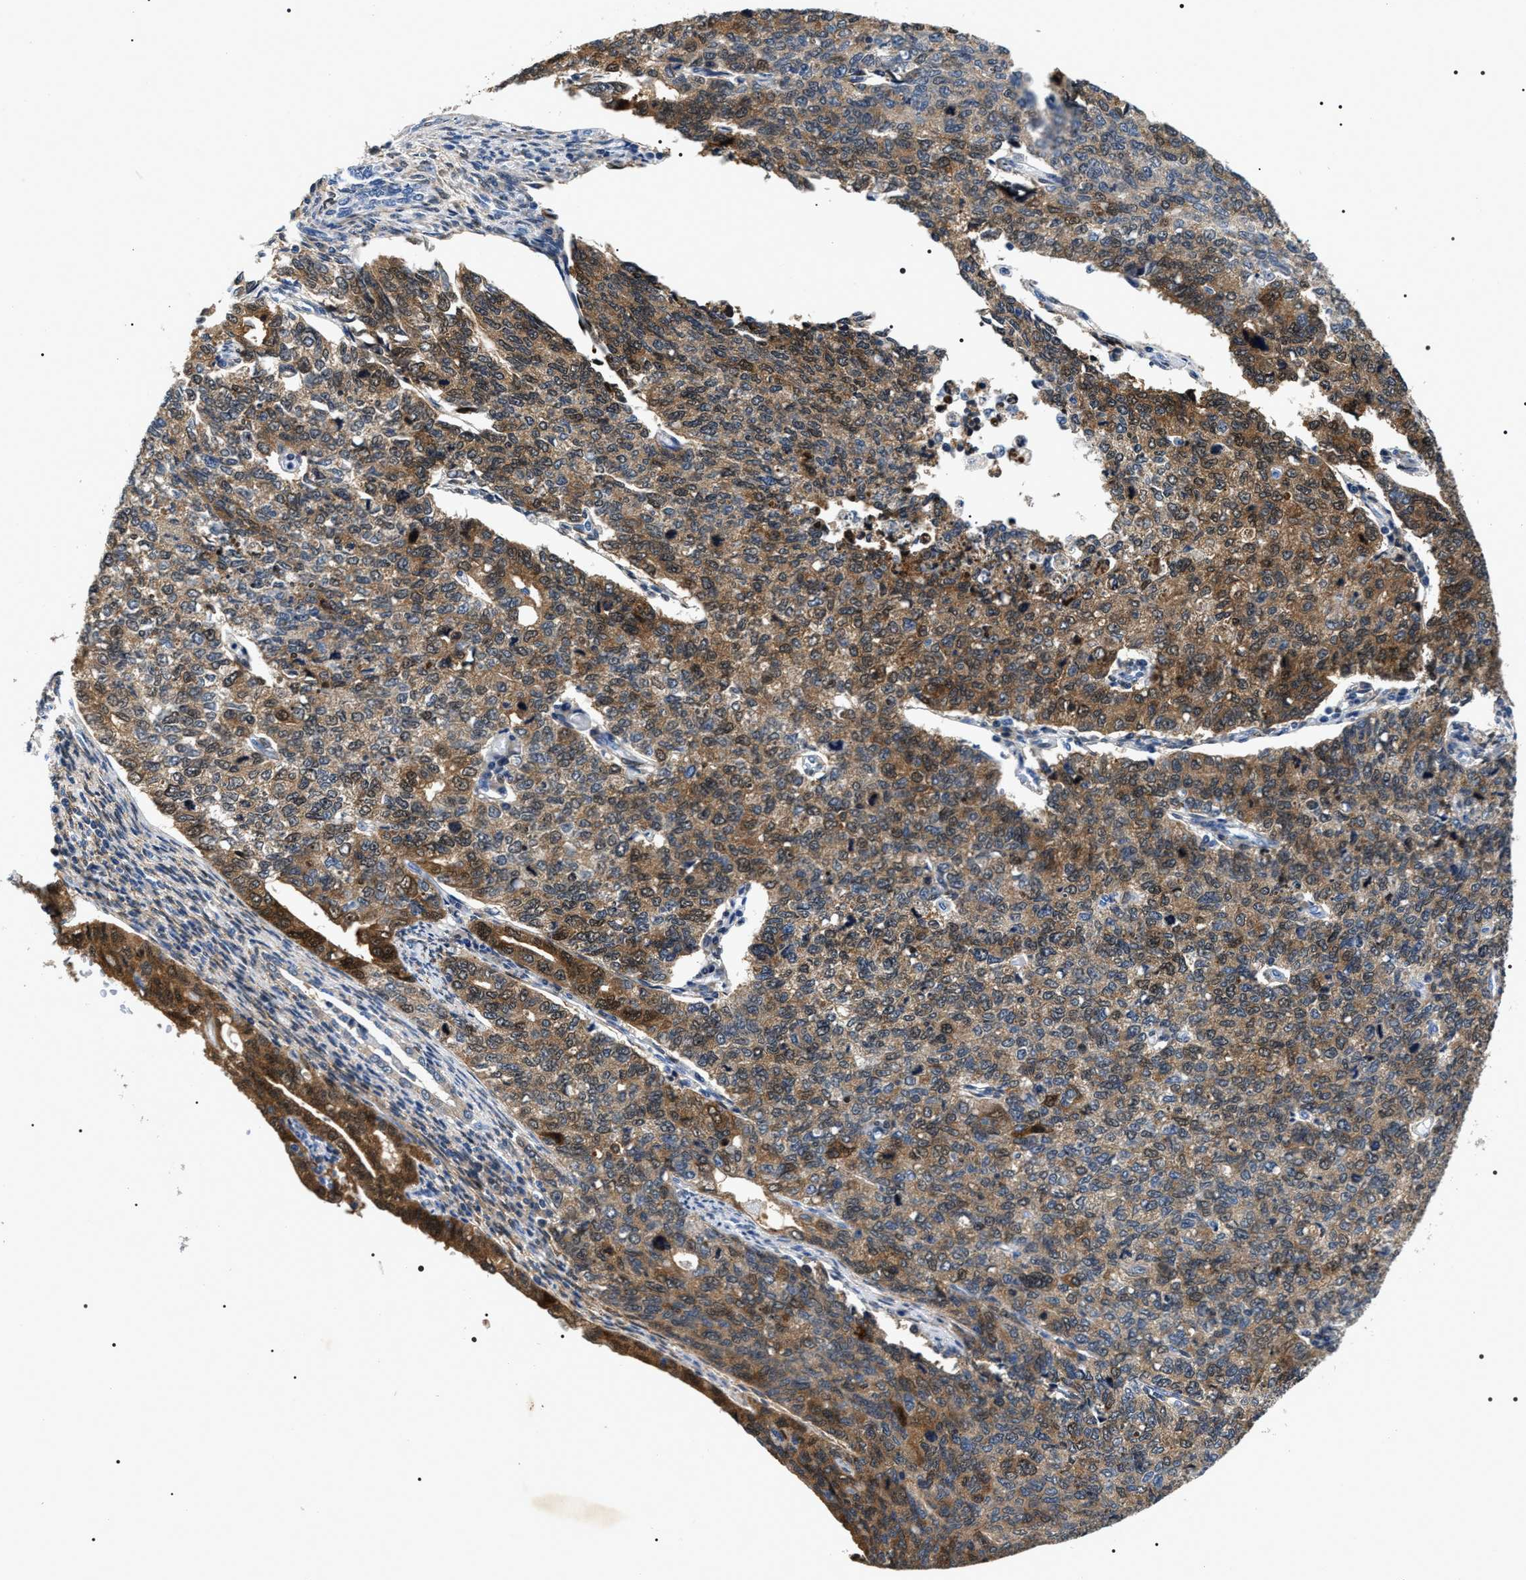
{"staining": {"intensity": "moderate", "quantity": ">75%", "location": "cytoplasmic/membranous"}, "tissue": "cervical cancer", "cell_type": "Tumor cells", "image_type": "cancer", "snomed": [{"axis": "morphology", "description": "Squamous cell carcinoma, NOS"}, {"axis": "topography", "description": "Cervix"}], "caption": "The histopathology image exhibits staining of cervical cancer (squamous cell carcinoma), revealing moderate cytoplasmic/membranous protein positivity (brown color) within tumor cells.", "gene": "BAG2", "patient": {"sex": "female", "age": 63}}